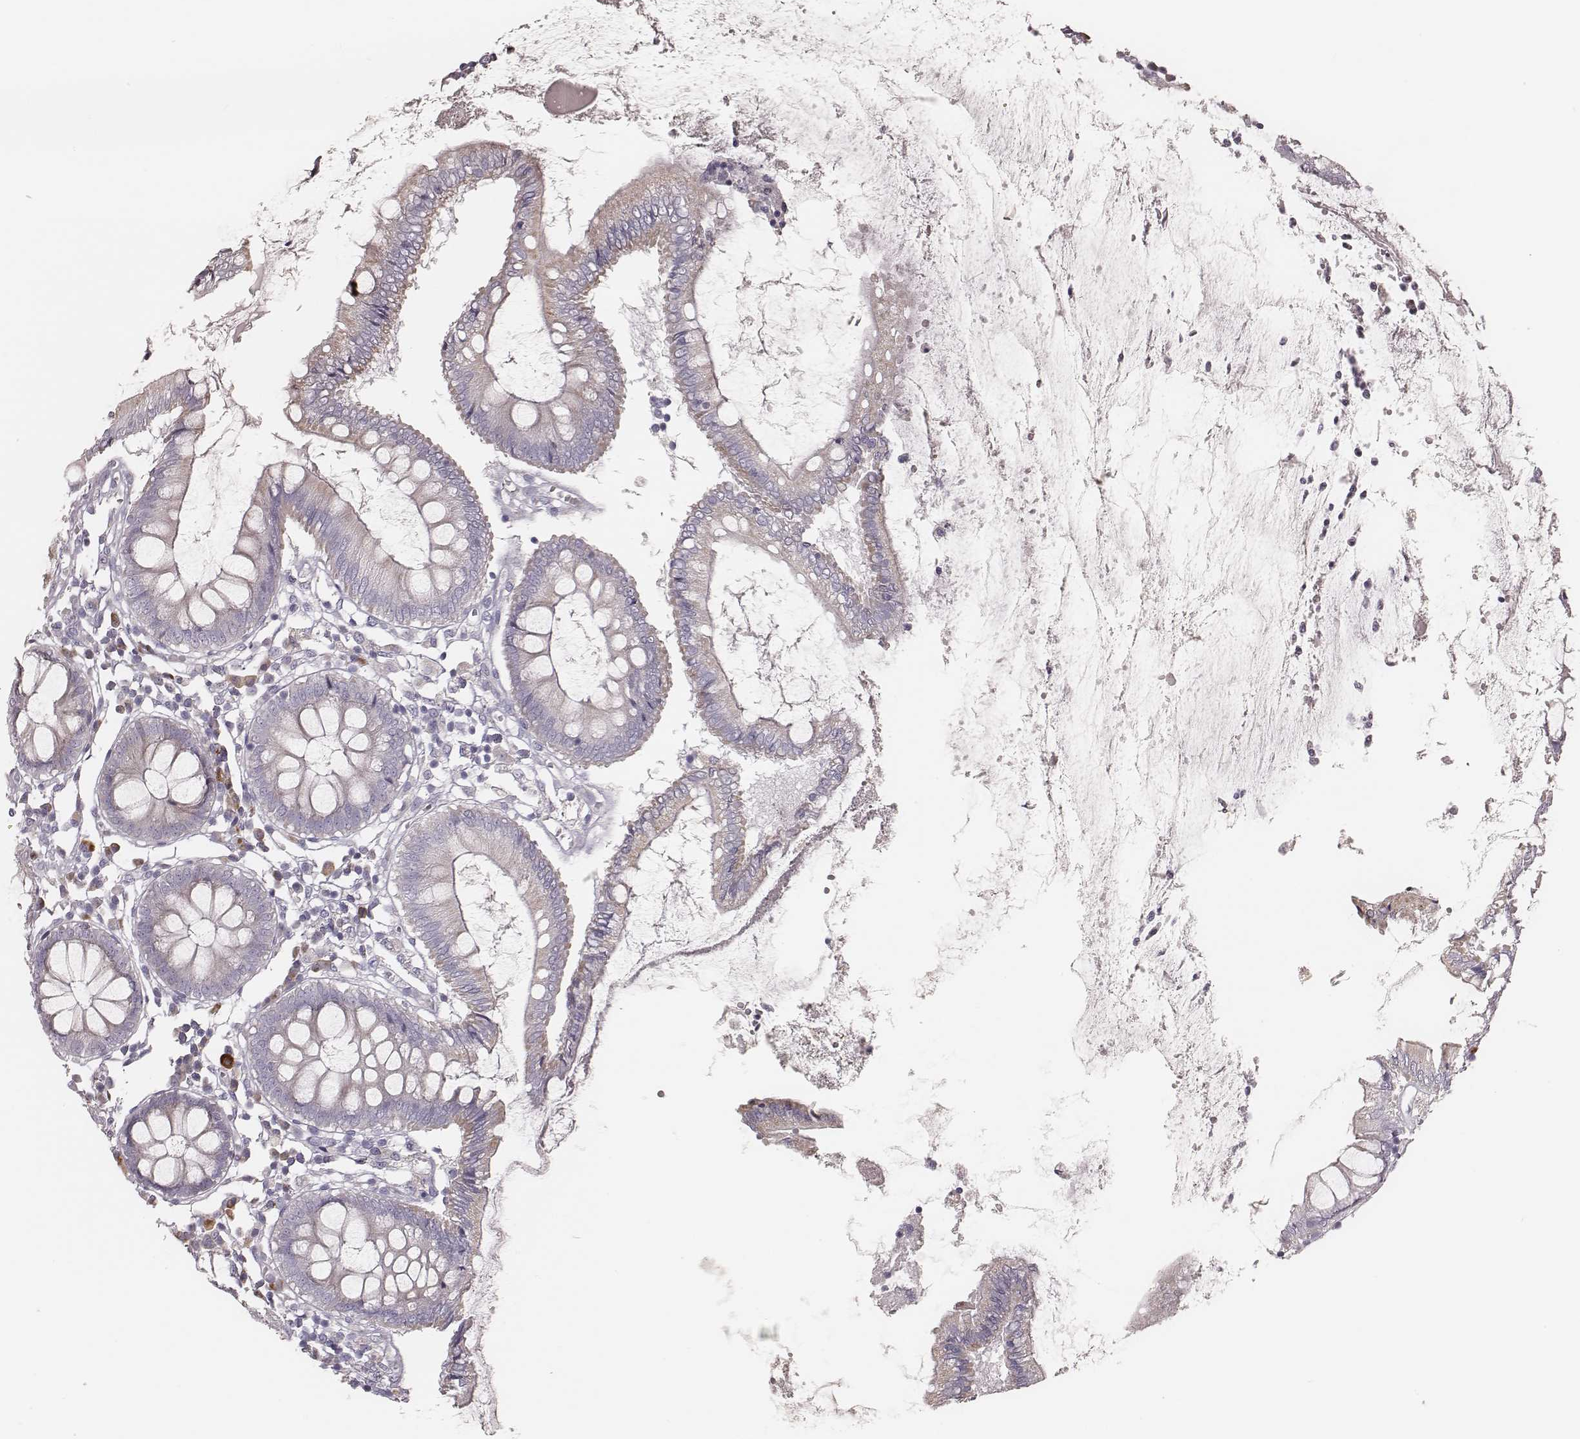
{"staining": {"intensity": "negative", "quantity": "none", "location": "none"}, "tissue": "colon", "cell_type": "Endothelial cells", "image_type": "normal", "snomed": [{"axis": "morphology", "description": "Normal tissue, NOS"}, {"axis": "morphology", "description": "Adenocarcinoma, NOS"}, {"axis": "topography", "description": "Colon"}], "caption": "Endothelial cells are negative for brown protein staining in normal colon. Nuclei are stained in blue.", "gene": "KIF5C", "patient": {"sex": "male", "age": 83}}